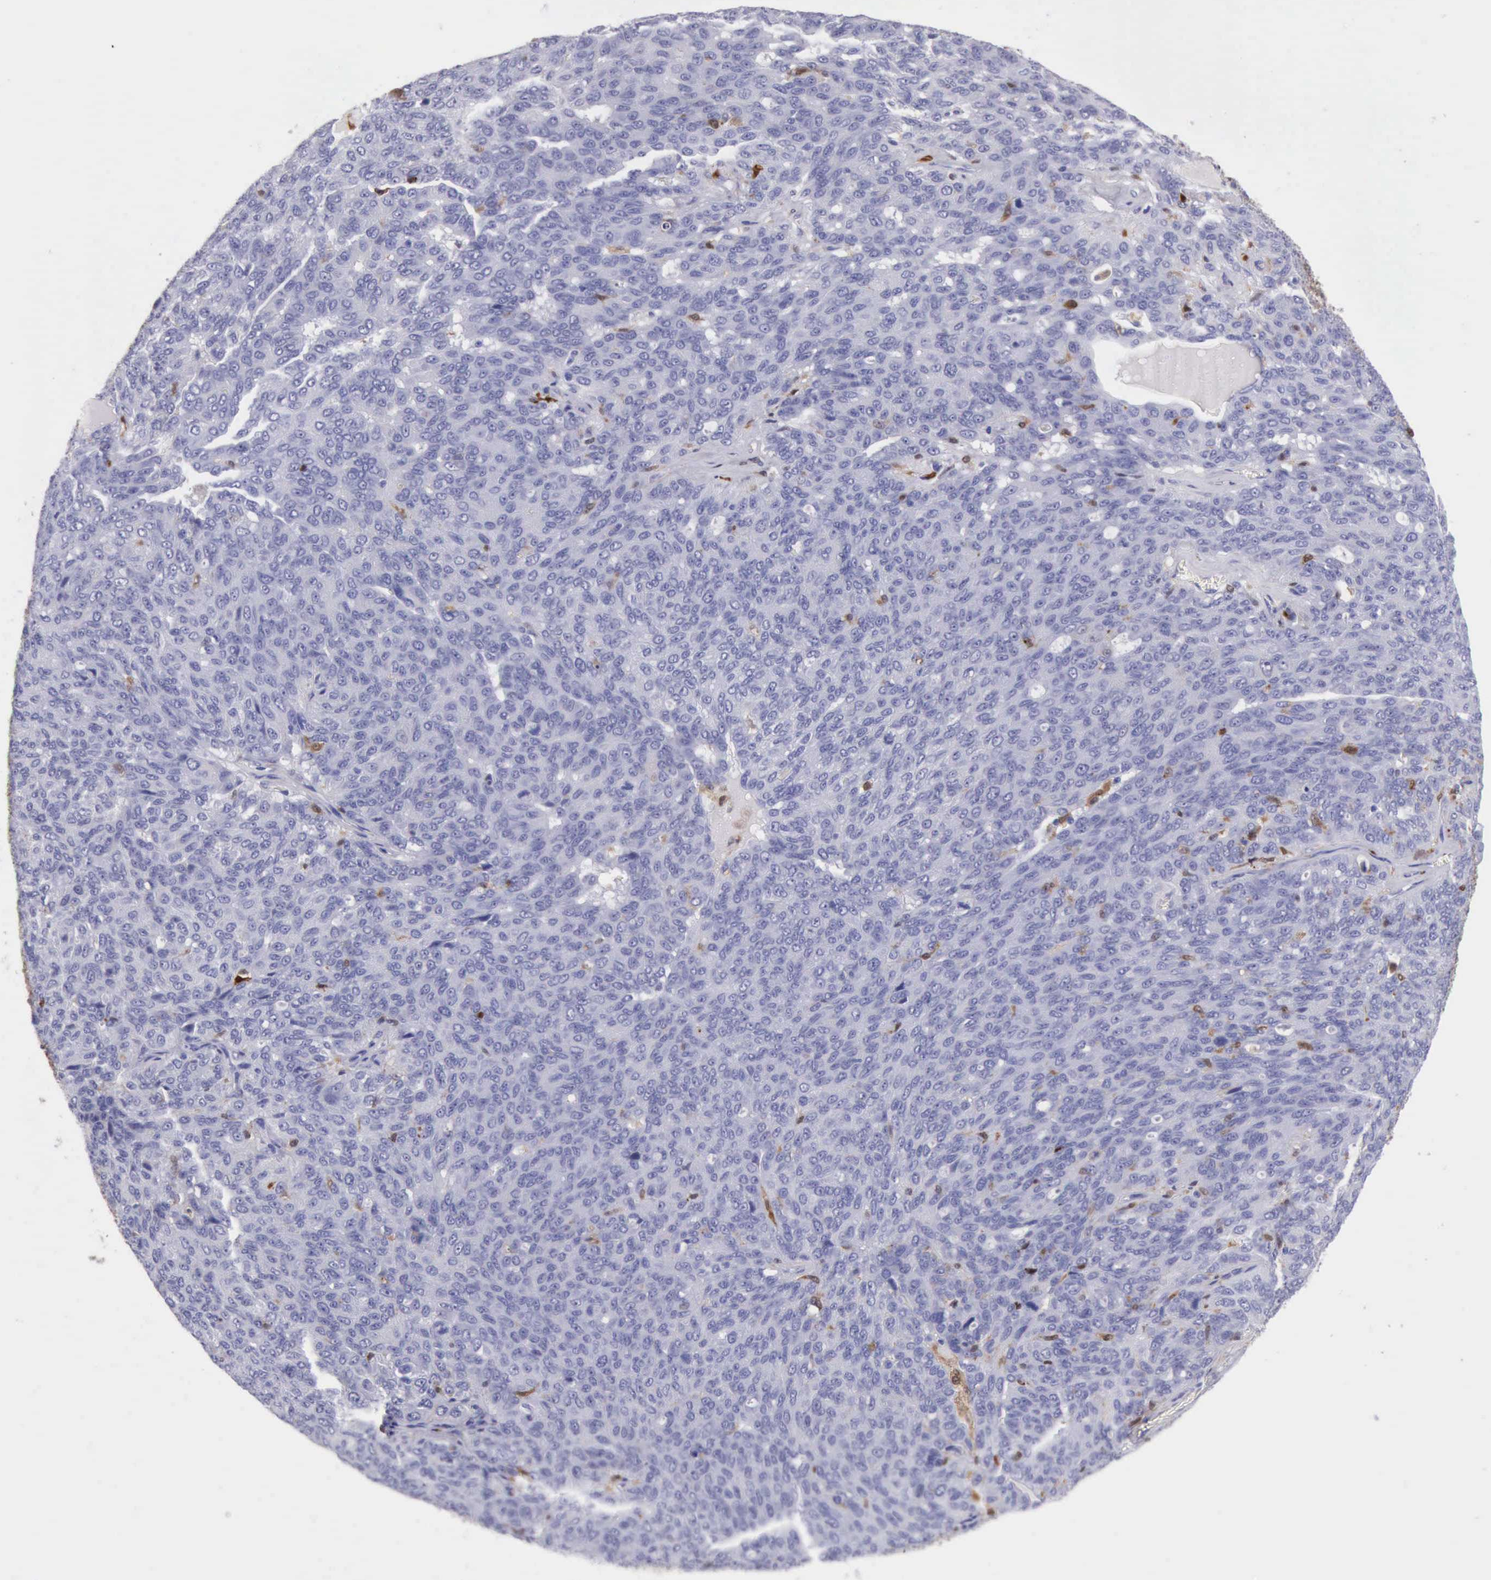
{"staining": {"intensity": "negative", "quantity": "none", "location": "none"}, "tissue": "ovarian cancer", "cell_type": "Tumor cells", "image_type": "cancer", "snomed": [{"axis": "morphology", "description": "Carcinoma, endometroid"}, {"axis": "topography", "description": "Ovary"}], "caption": "Endometroid carcinoma (ovarian) was stained to show a protein in brown. There is no significant staining in tumor cells.", "gene": "CSTA", "patient": {"sex": "female", "age": 60}}